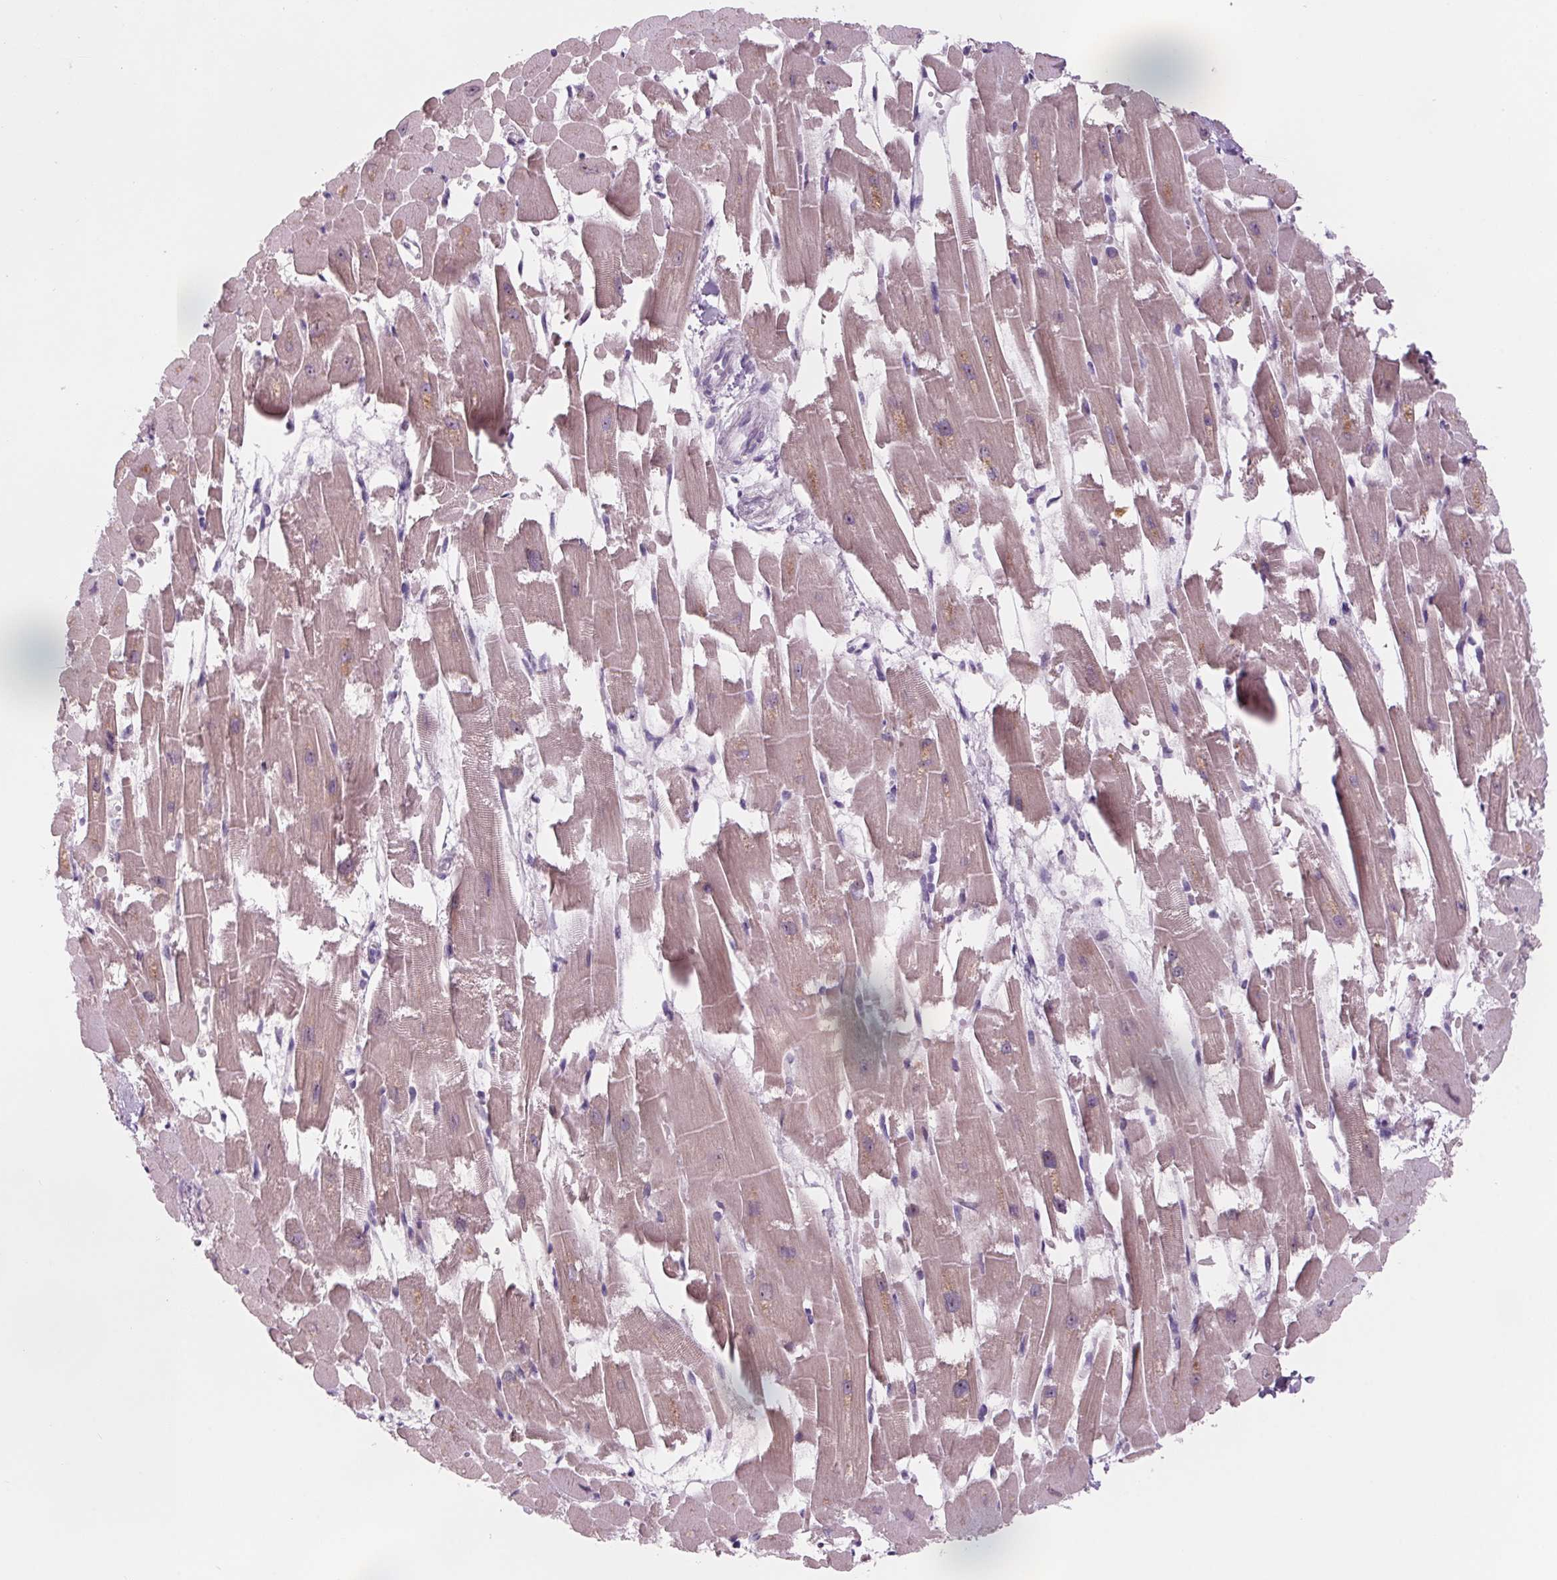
{"staining": {"intensity": "weak", "quantity": "25%-75%", "location": "cytoplasmic/membranous,nuclear"}, "tissue": "heart muscle", "cell_type": "Cardiomyocytes", "image_type": "normal", "snomed": [{"axis": "morphology", "description": "Normal tissue, NOS"}, {"axis": "topography", "description": "Heart"}], "caption": "This image displays IHC staining of normal human heart muscle, with low weak cytoplasmic/membranous,nuclear positivity in about 25%-75% of cardiomyocytes.", "gene": "DNTTIP2", "patient": {"sex": "female", "age": 52}}